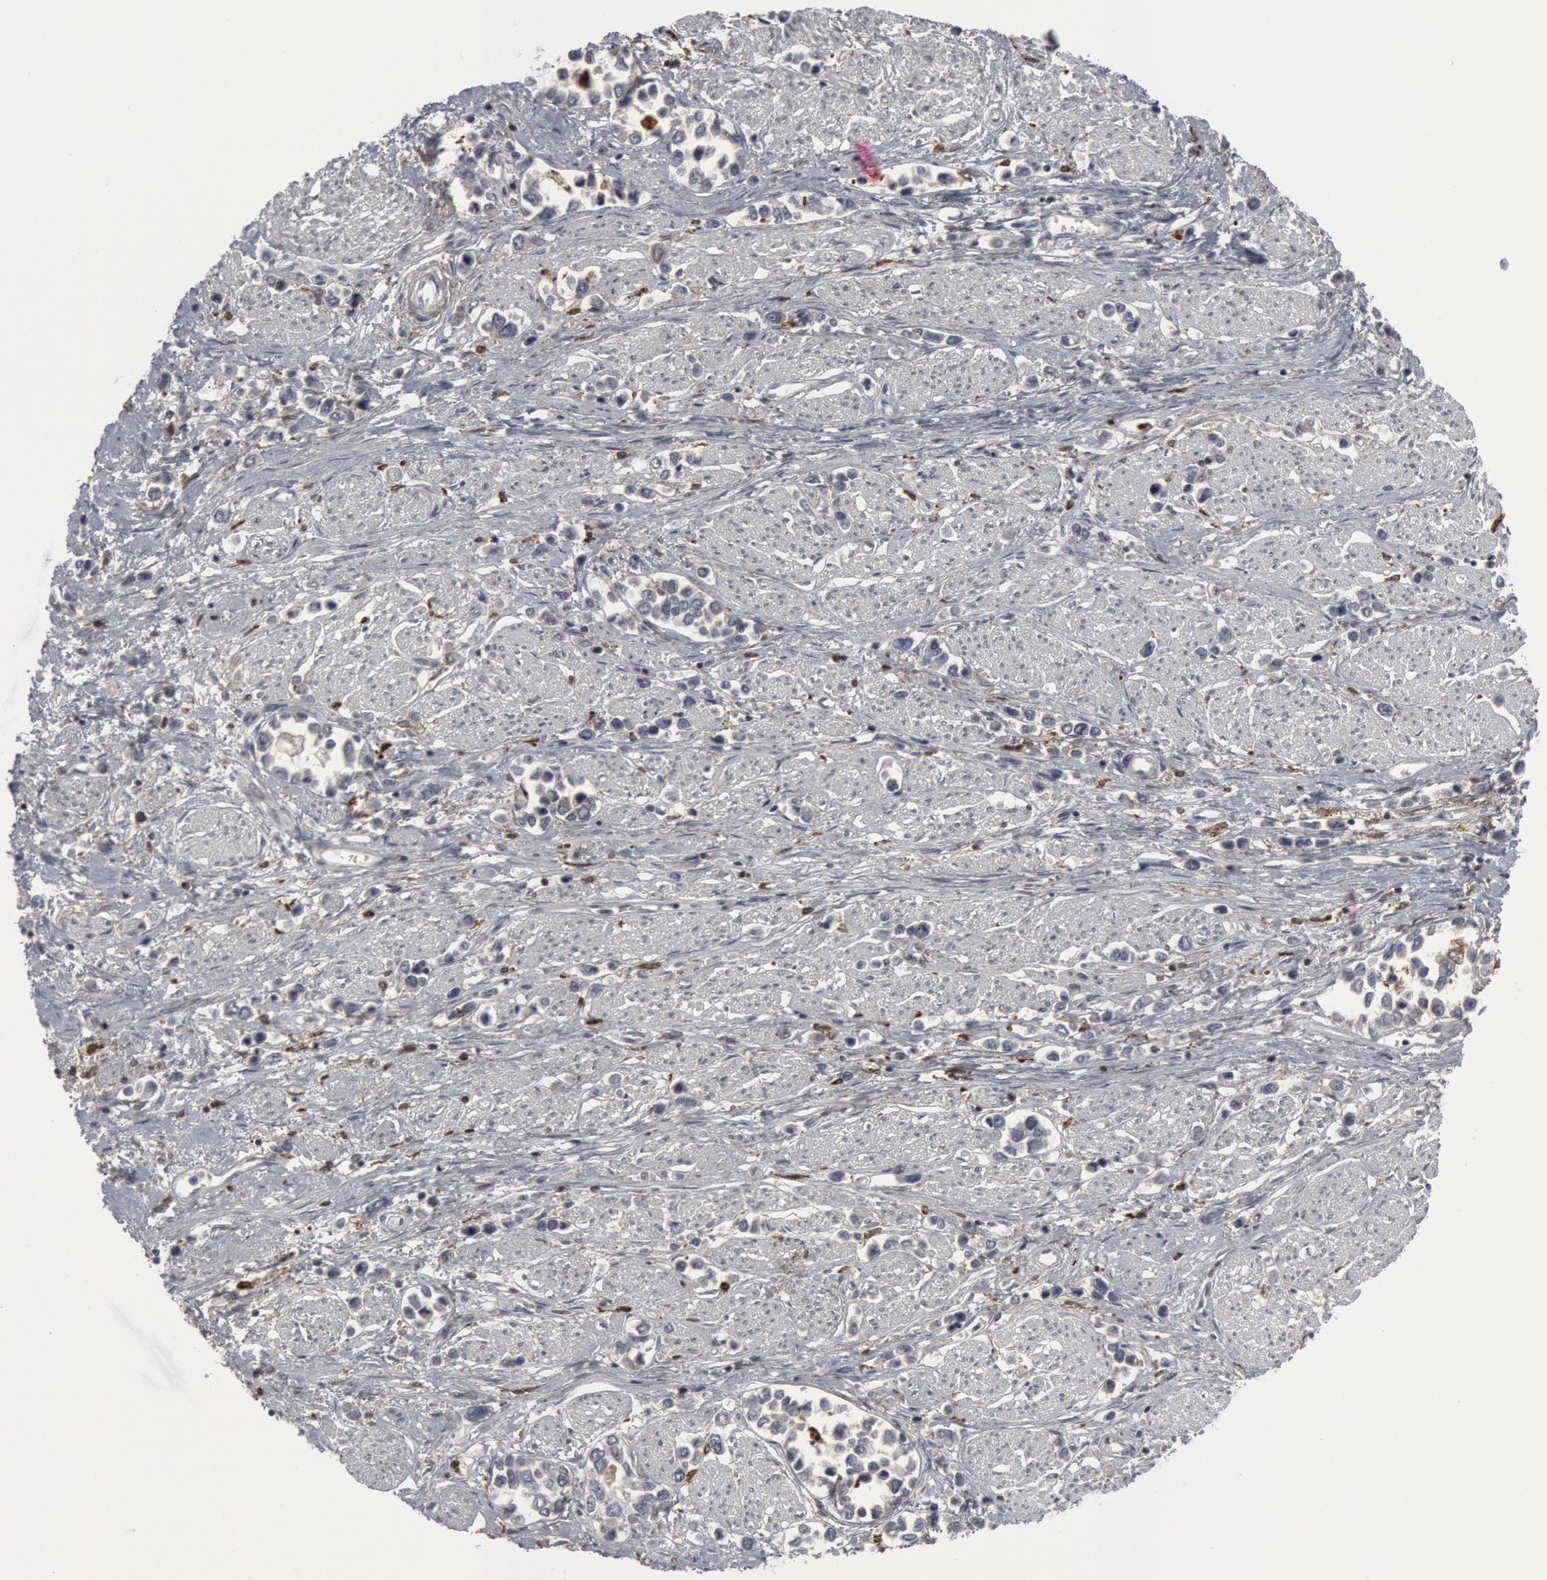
{"staining": {"intensity": "negative", "quantity": "none", "location": "none"}, "tissue": "stomach cancer", "cell_type": "Tumor cells", "image_type": "cancer", "snomed": [{"axis": "morphology", "description": "Adenocarcinoma, NOS"}, {"axis": "topography", "description": "Stomach, upper"}], "caption": "This is an immunohistochemistry (IHC) photomicrograph of human stomach adenocarcinoma. There is no expression in tumor cells.", "gene": "C1QC", "patient": {"sex": "male", "age": 76}}